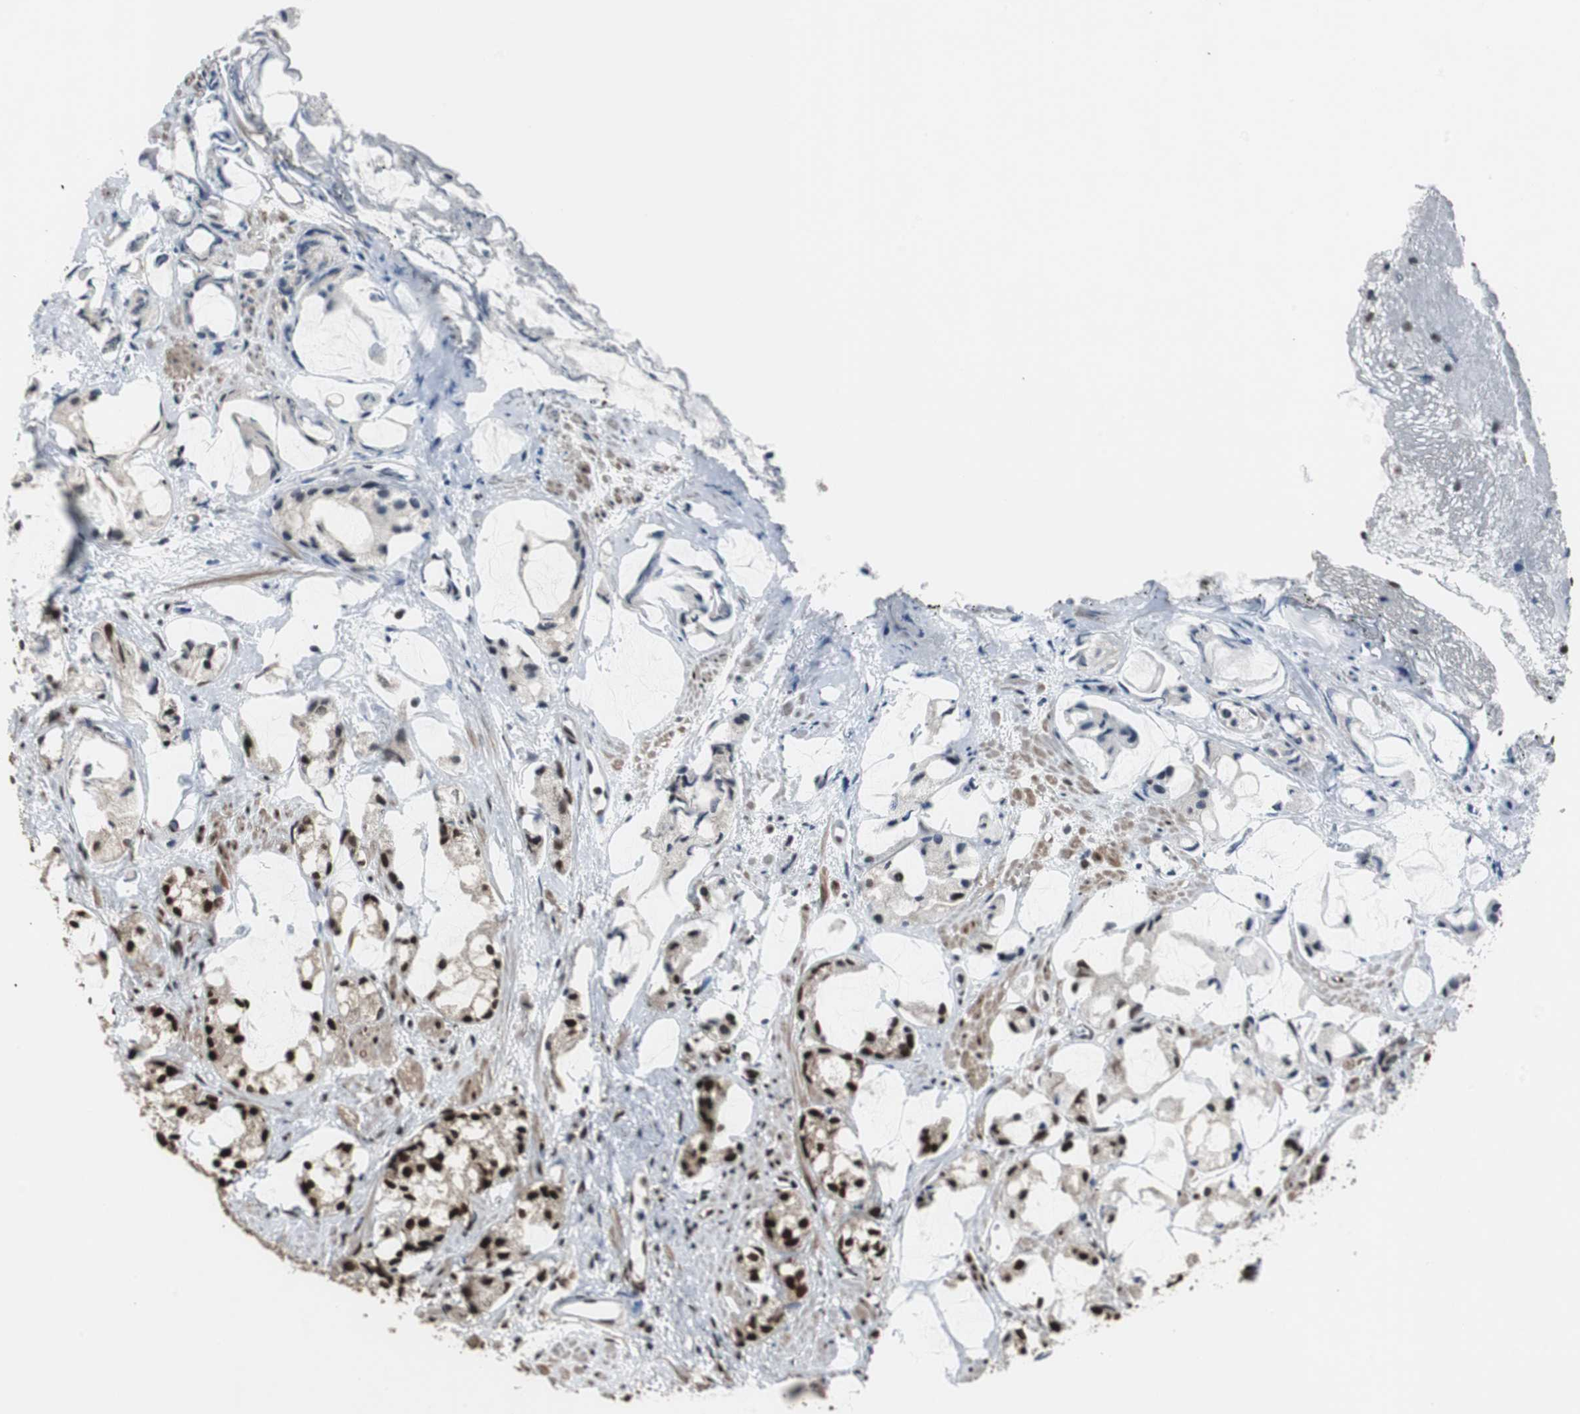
{"staining": {"intensity": "strong", "quantity": ">75%", "location": "nuclear"}, "tissue": "prostate cancer", "cell_type": "Tumor cells", "image_type": "cancer", "snomed": [{"axis": "morphology", "description": "Adenocarcinoma, High grade"}, {"axis": "topography", "description": "Prostate"}], "caption": "Prostate cancer stained for a protein displays strong nuclear positivity in tumor cells.", "gene": "CDK9", "patient": {"sex": "male", "age": 85}}